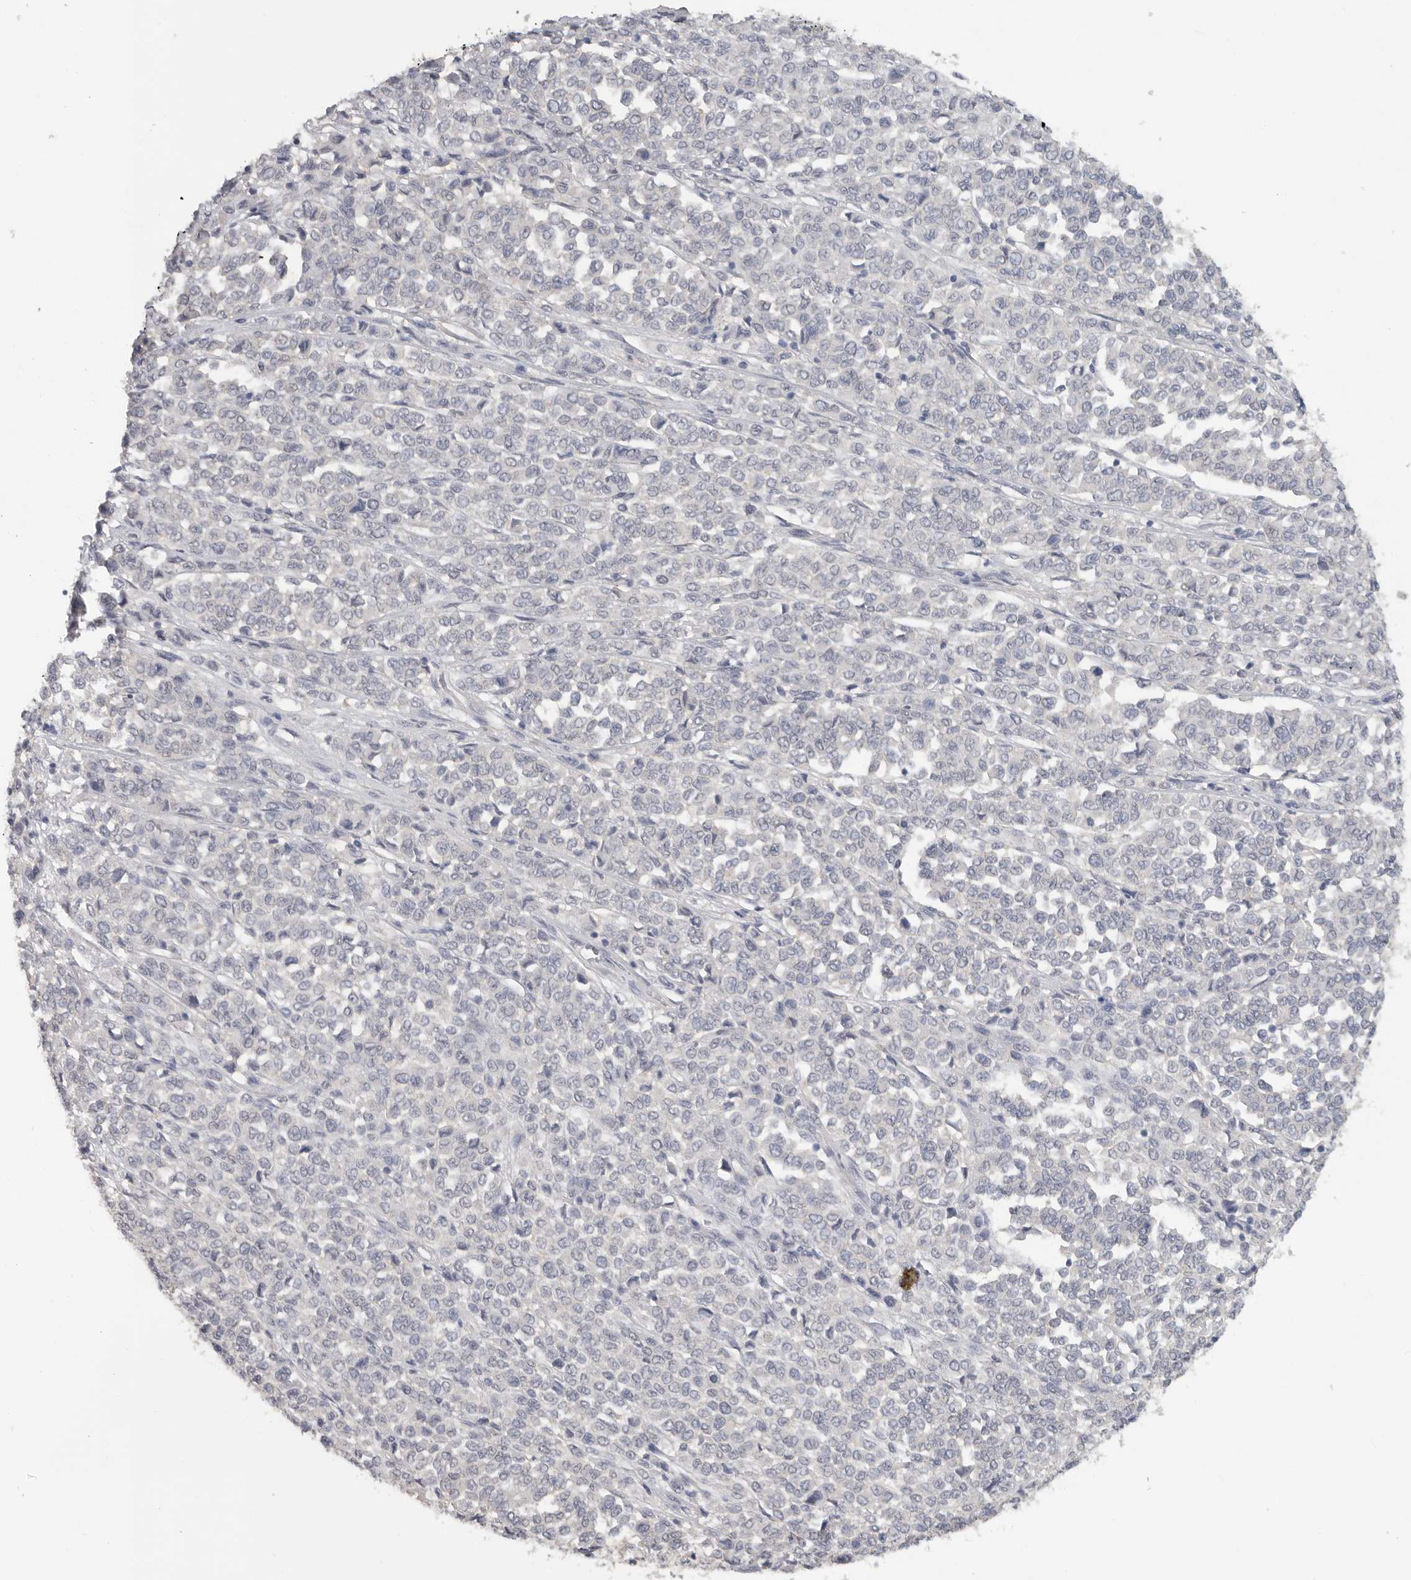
{"staining": {"intensity": "negative", "quantity": "none", "location": "none"}, "tissue": "melanoma", "cell_type": "Tumor cells", "image_type": "cancer", "snomed": [{"axis": "morphology", "description": "Malignant melanoma, Metastatic site"}, {"axis": "topography", "description": "Pancreas"}], "caption": "Immunohistochemistry of melanoma exhibits no positivity in tumor cells. The staining is performed using DAB brown chromogen with nuclei counter-stained in using hematoxylin.", "gene": "REG4", "patient": {"sex": "female", "age": 30}}